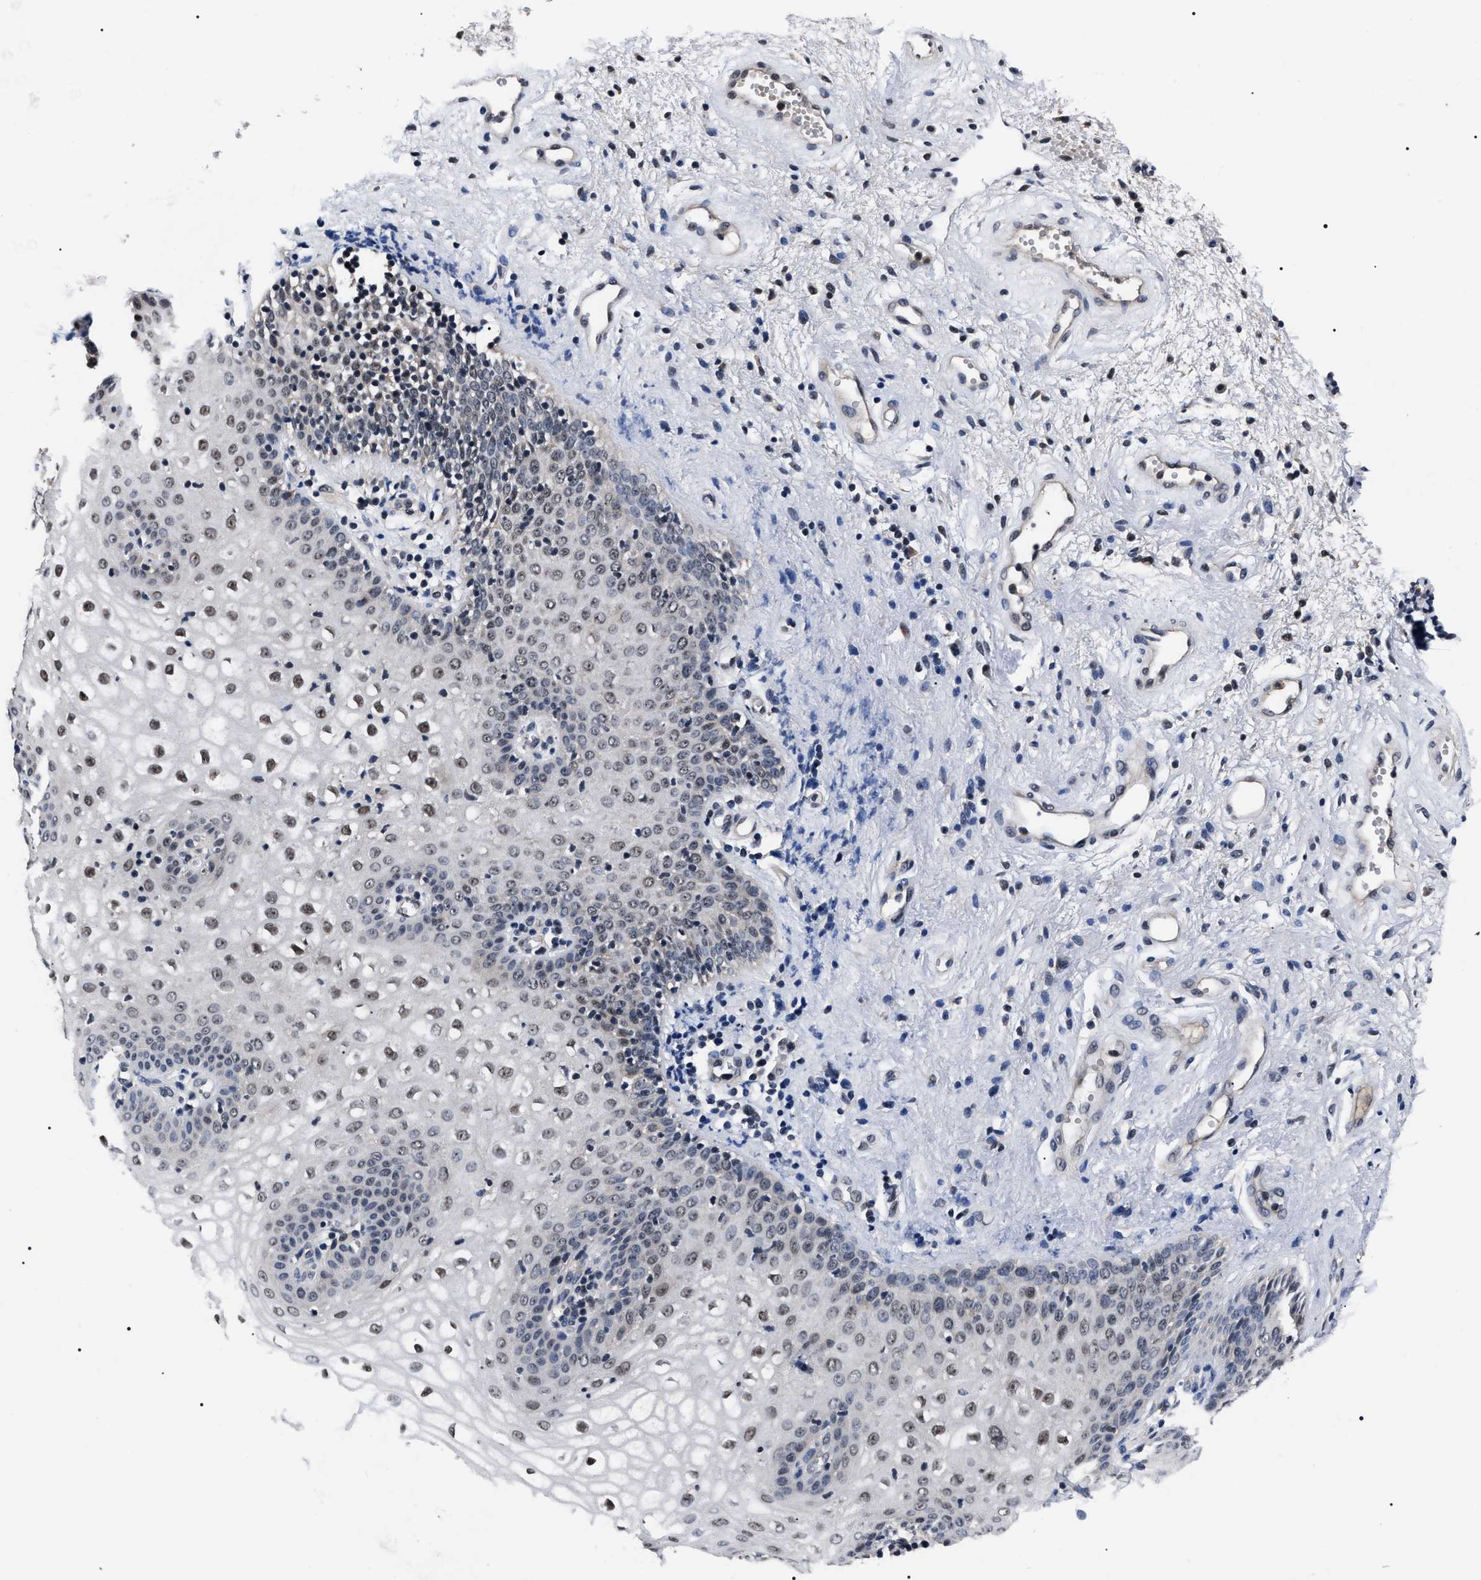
{"staining": {"intensity": "moderate", "quantity": "25%-75%", "location": "nuclear"}, "tissue": "vagina", "cell_type": "Squamous epithelial cells", "image_type": "normal", "snomed": [{"axis": "morphology", "description": "Normal tissue, NOS"}, {"axis": "topography", "description": "Vagina"}], "caption": "Immunohistochemistry micrograph of benign vagina: vagina stained using immunohistochemistry (IHC) reveals medium levels of moderate protein expression localized specifically in the nuclear of squamous epithelial cells, appearing as a nuclear brown color.", "gene": "CSNK2A1", "patient": {"sex": "female", "age": 34}}